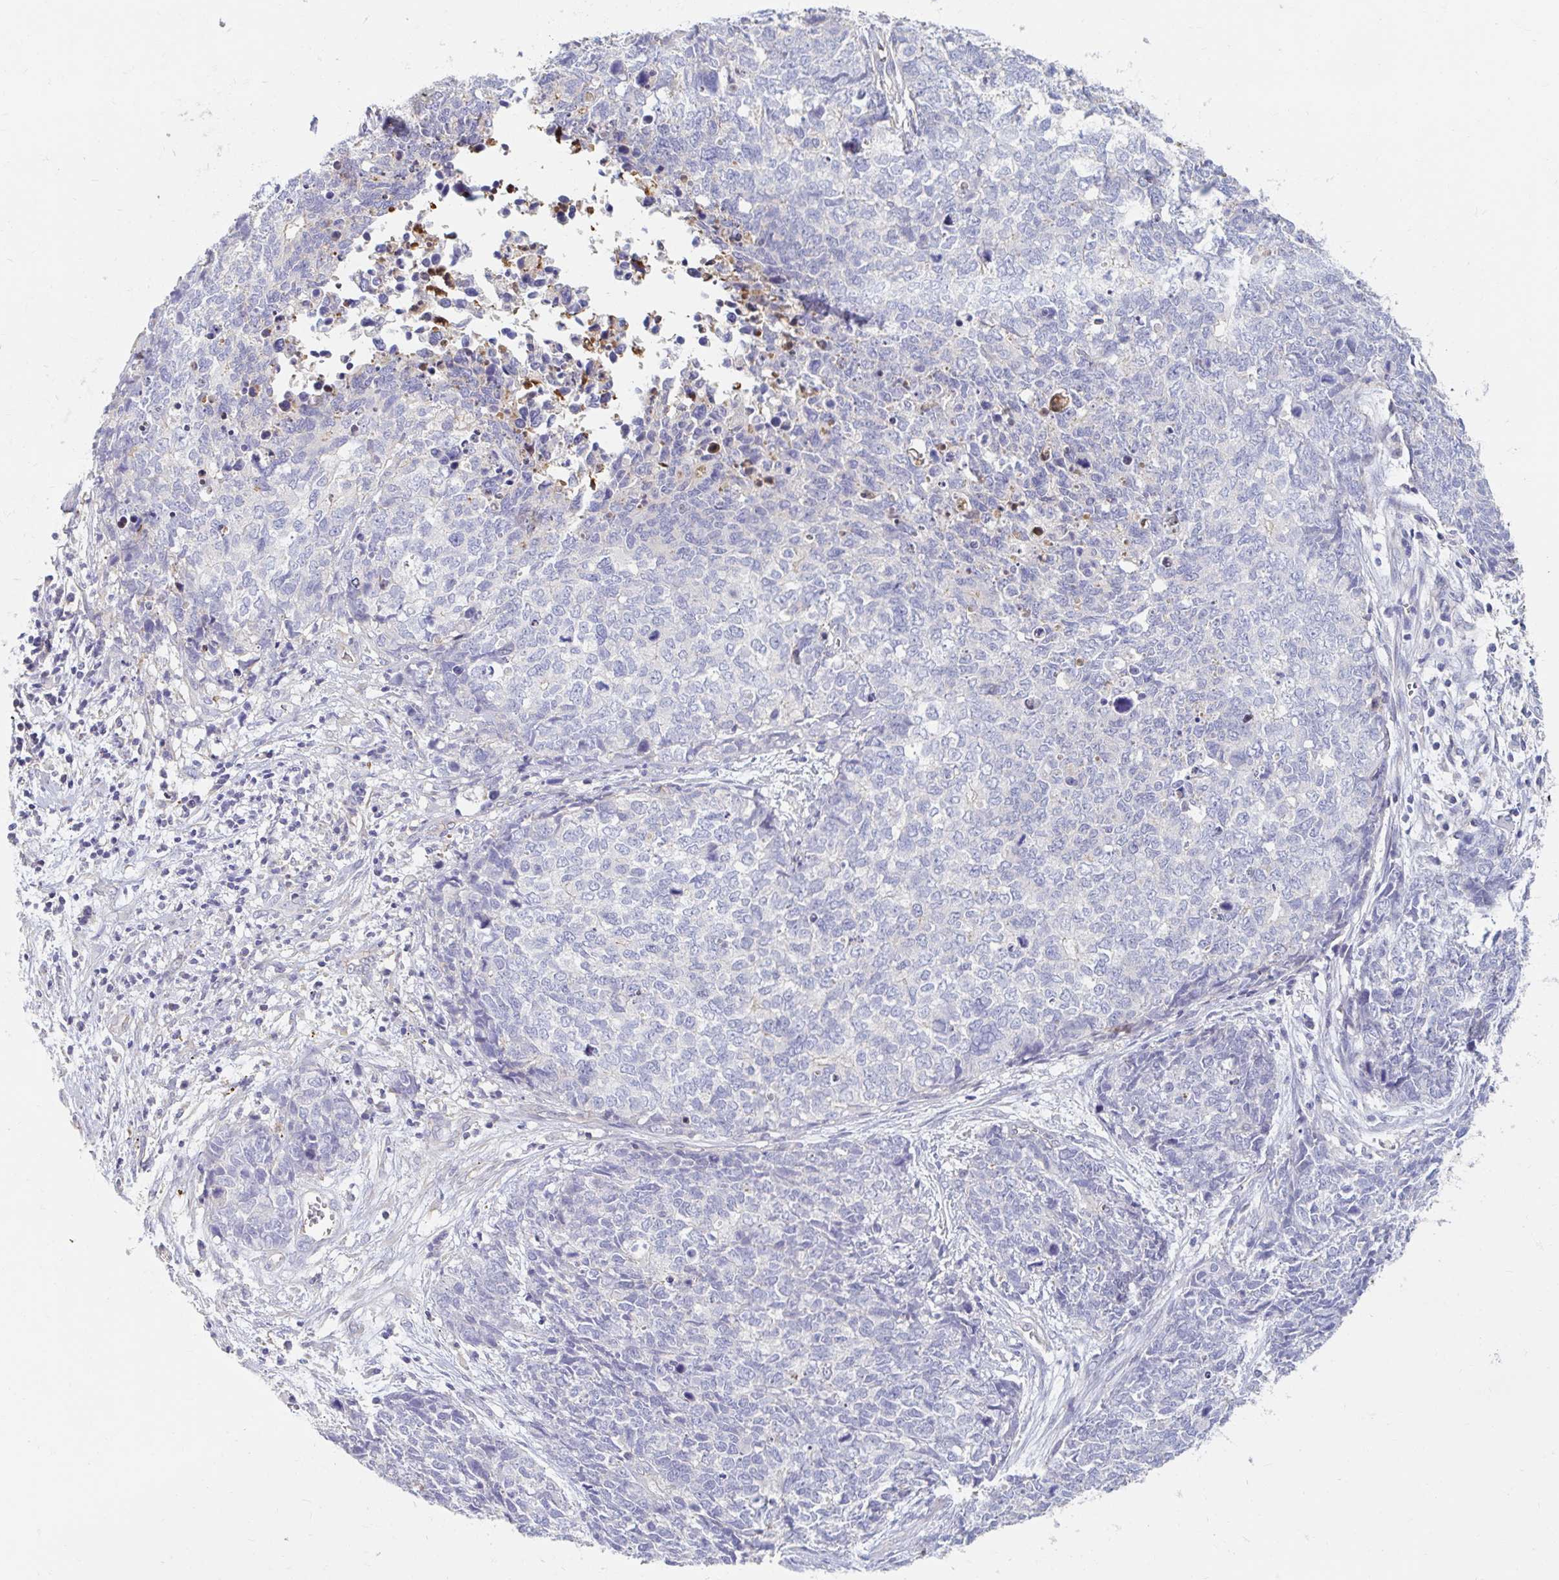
{"staining": {"intensity": "negative", "quantity": "none", "location": "none"}, "tissue": "cervical cancer", "cell_type": "Tumor cells", "image_type": "cancer", "snomed": [{"axis": "morphology", "description": "Adenocarcinoma, NOS"}, {"axis": "topography", "description": "Cervix"}], "caption": "The micrograph demonstrates no staining of tumor cells in cervical cancer (adenocarcinoma).", "gene": "MYLK2", "patient": {"sex": "female", "age": 63}}